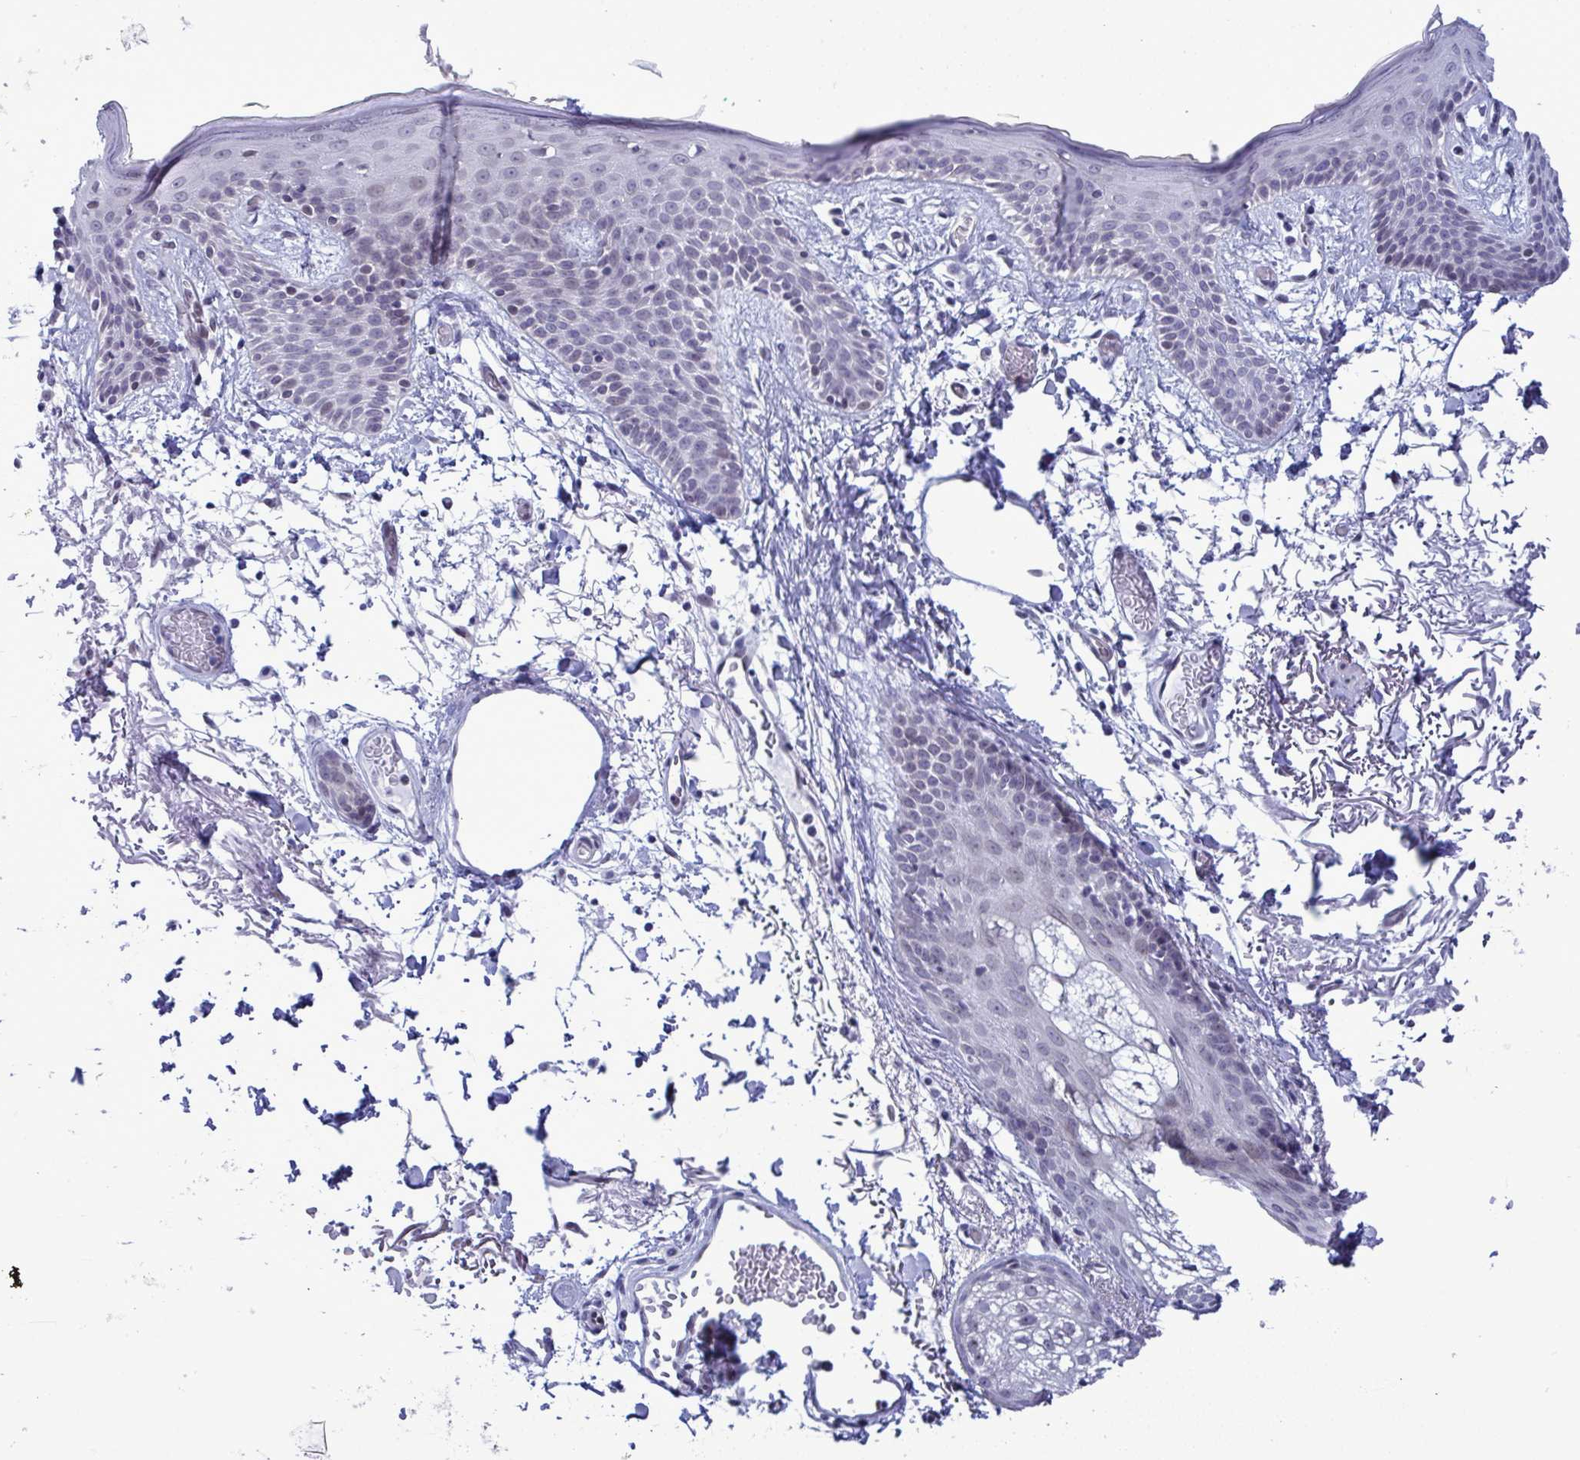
{"staining": {"intensity": "negative", "quantity": "none", "location": "none"}, "tissue": "skin", "cell_type": "Fibroblasts", "image_type": "normal", "snomed": [{"axis": "morphology", "description": "Normal tissue, NOS"}, {"axis": "topography", "description": "Skin"}], "caption": "Immunohistochemical staining of benign skin demonstrates no significant positivity in fibroblasts. (Stains: DAB immunohistochemistry with hematoxylin counter stain, Microscopy: brightfield microscopy at high magnification).", "gene": "MFSD4A", "patient": {"sex": "male", "age": 79}}